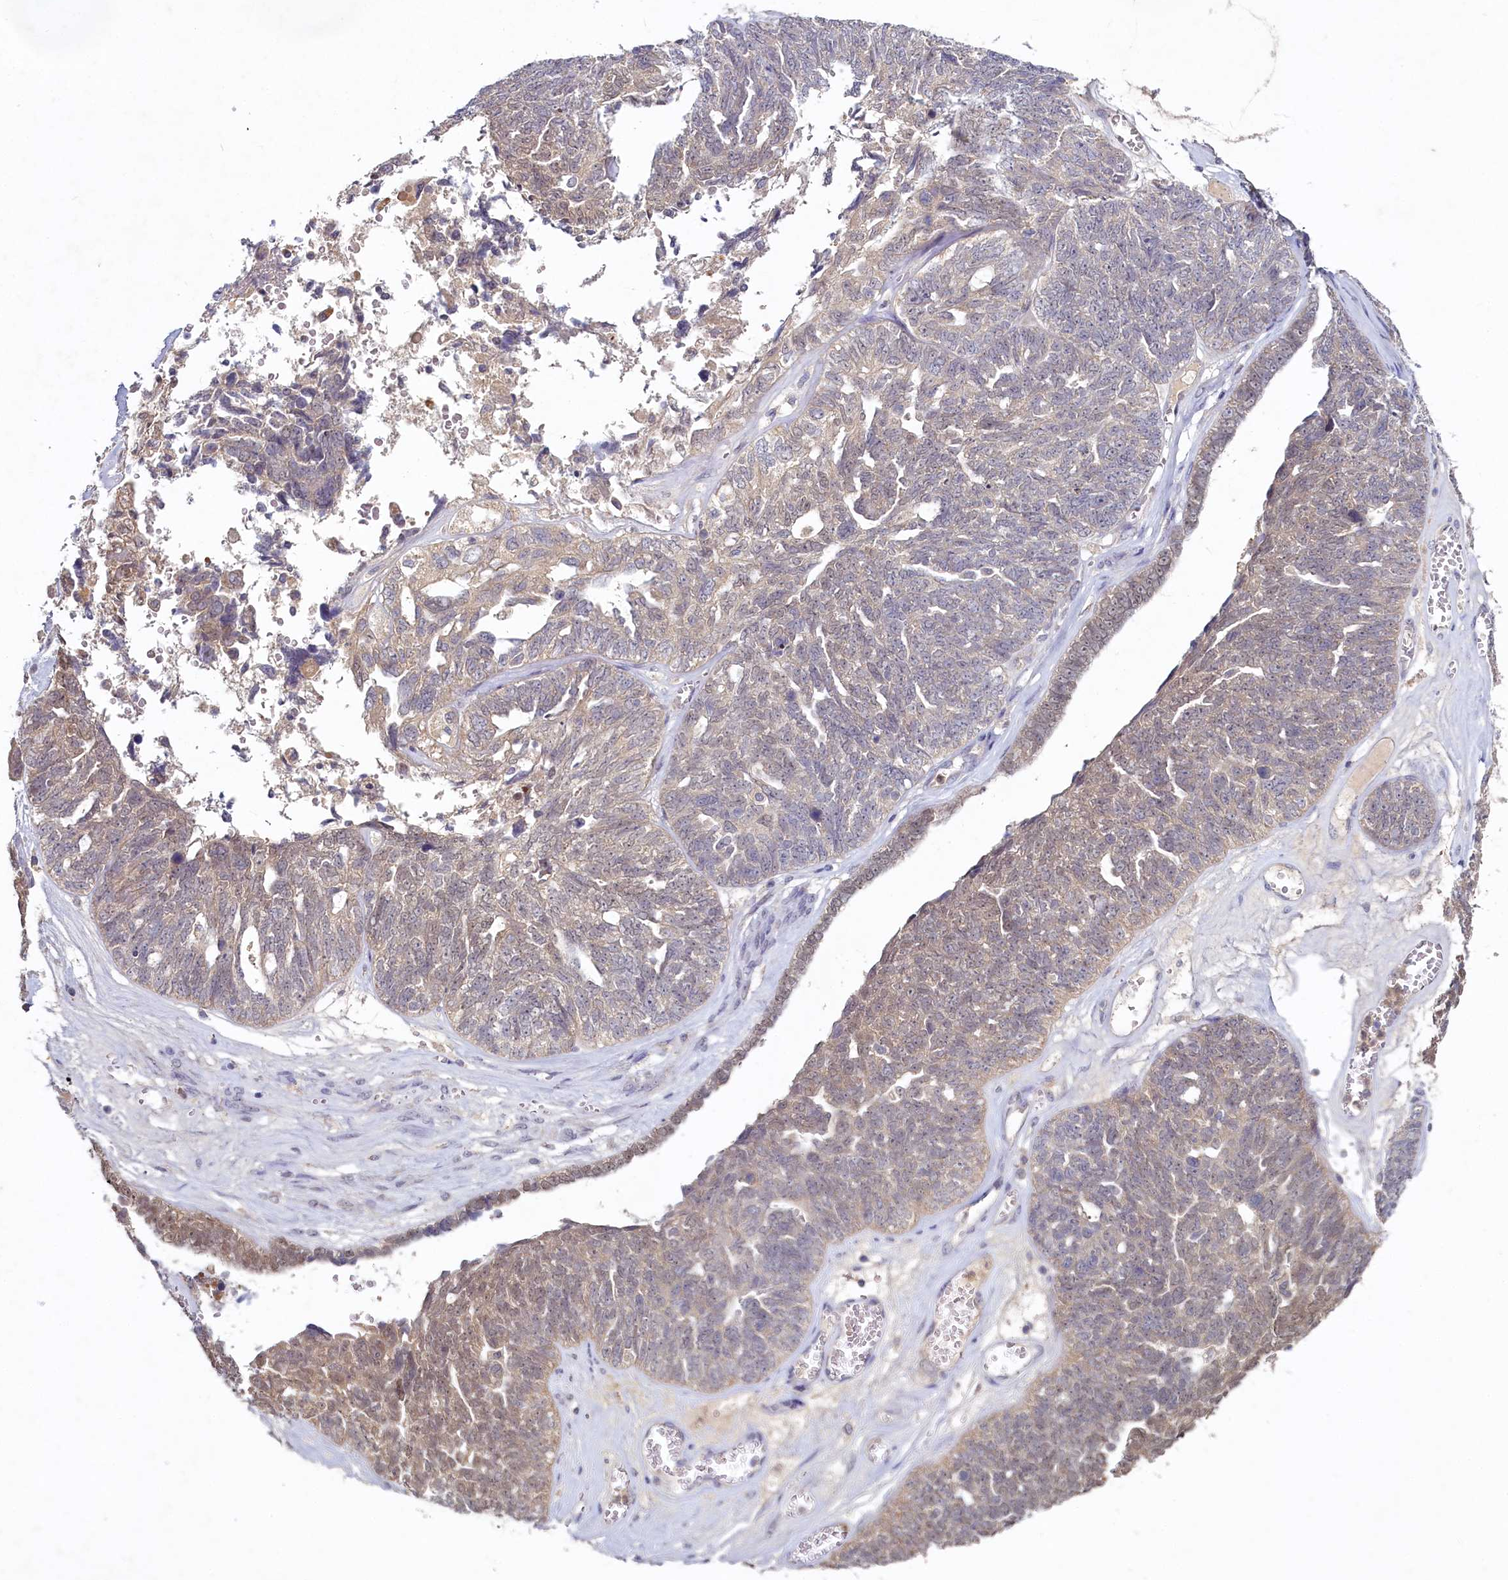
{"staining": {"intensity": "weak", "quantity": "25%-75%", "location": "cytoplasmic/membranous"}, "tissue": "ovarian cancer", "cell_type": "Tumor cells", "image_type": "cancer", "snomed": [{"axis": "morphology", "description": "Cystadenocarcinoma, serous, NOS"}, {"axis": "topography", "description": "Ovary"}], "caption": "Ovarian cancer stained with immunohistochemistry displays weak cytoplasmic/membranous positivity in approximately 25%-75% of tumor cells. The staining is performed using DAB brown chromogen to label protein expression. The nuclei are counter-stained blue using hematoxylin.", "gene": "HERC3", "patient": {"sex": "female", "age": 79}}